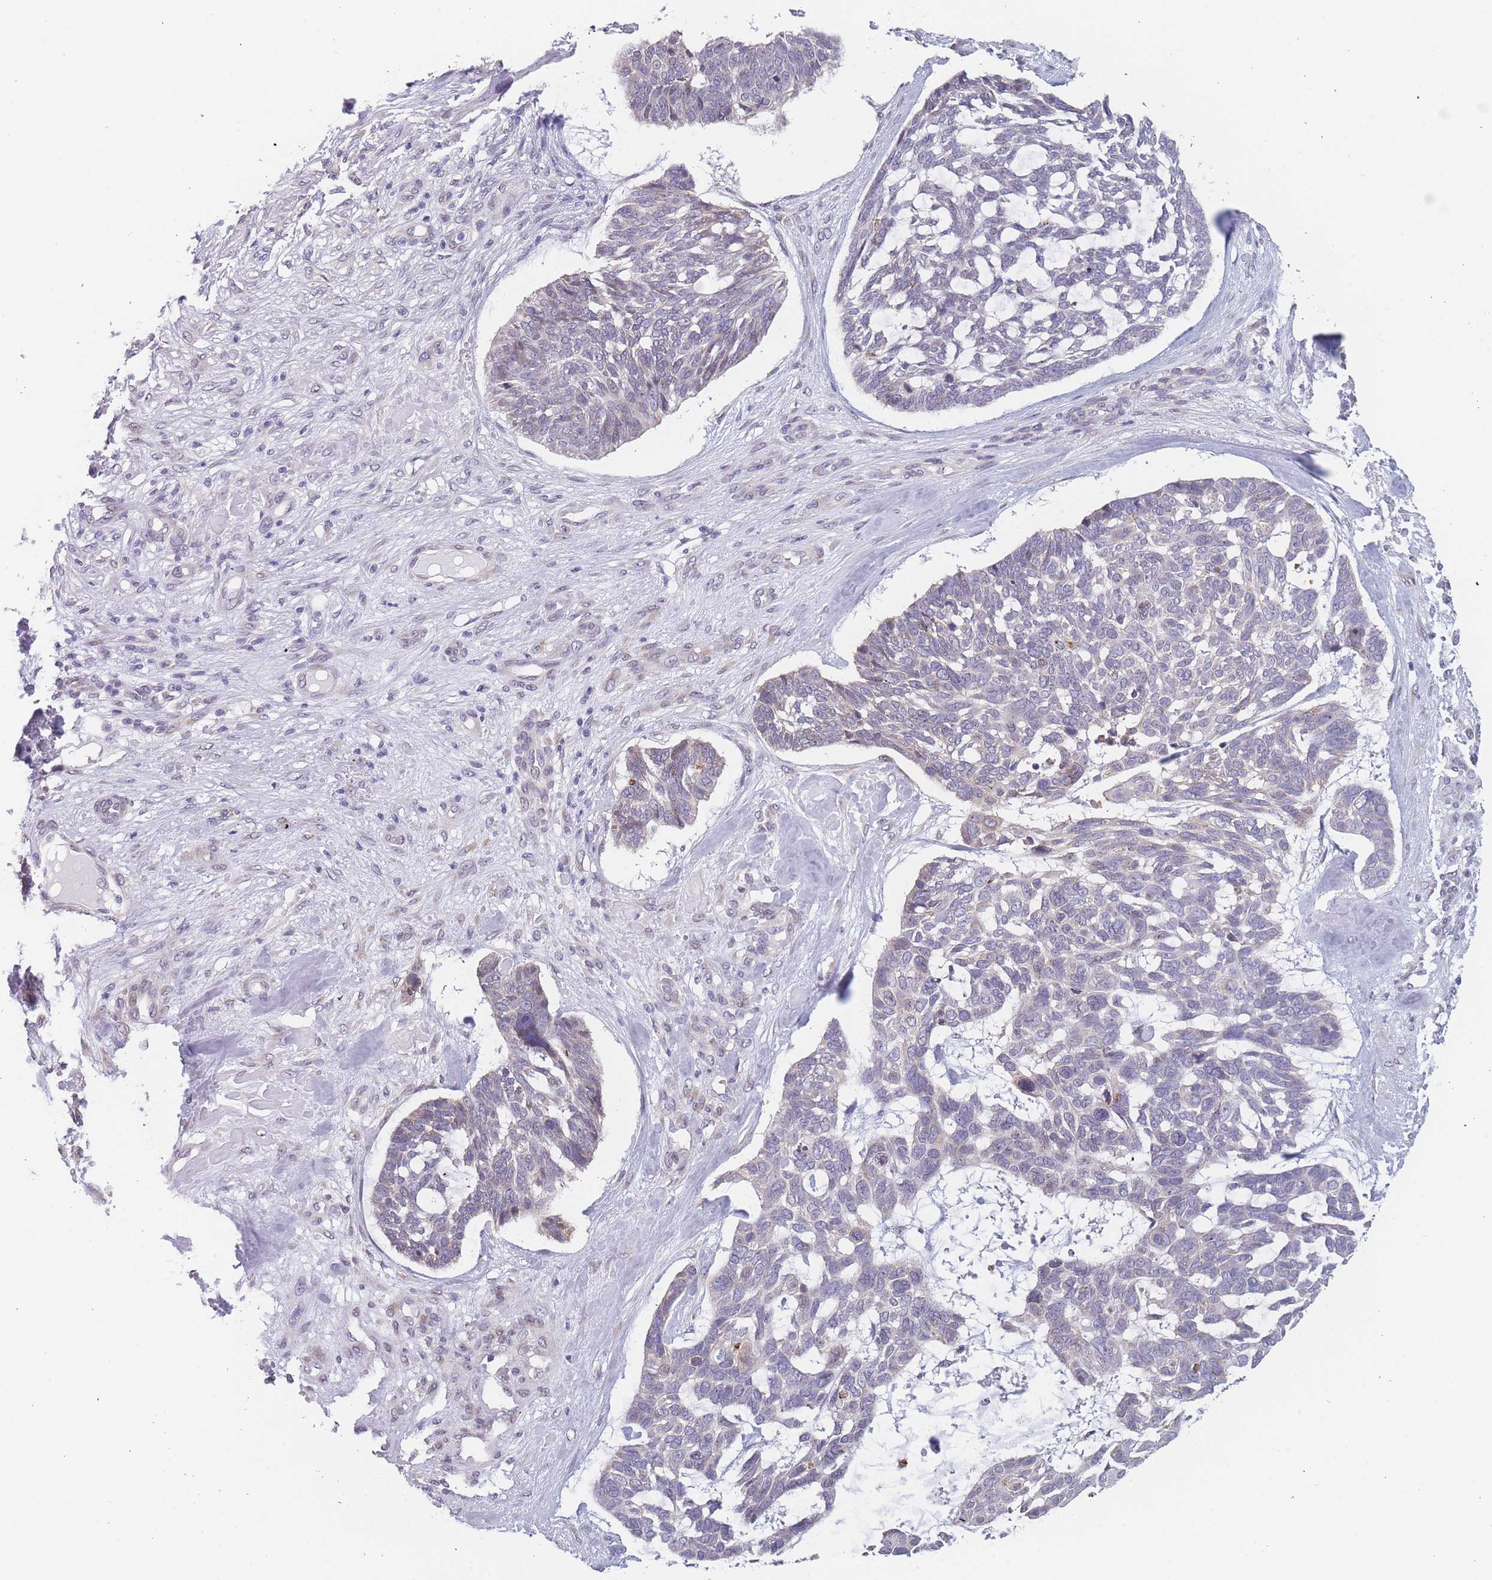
{"staining": {"intensity": "negative", "quantity": "none", "location": "none"}, "tissue": "skin cancer", "cell_type": "Tumor cells", "image_type": "cancer", "snomed": [{"axis": "morphology", "description": "Basal cell carcinoma"}, {"axis": "topography", "description": "Skin"}], "caption": "An immunohistochemistry (IHC) micrograph of basal cell carcinoma (skin) is shown. There is no staining in tumor cells of basal cell carcinoma (skin). (Immunohistochemistry, brightfield microscopy, high magnification).", "gene": "TMED10", "patient": {"sex": "male", "age": 88}}